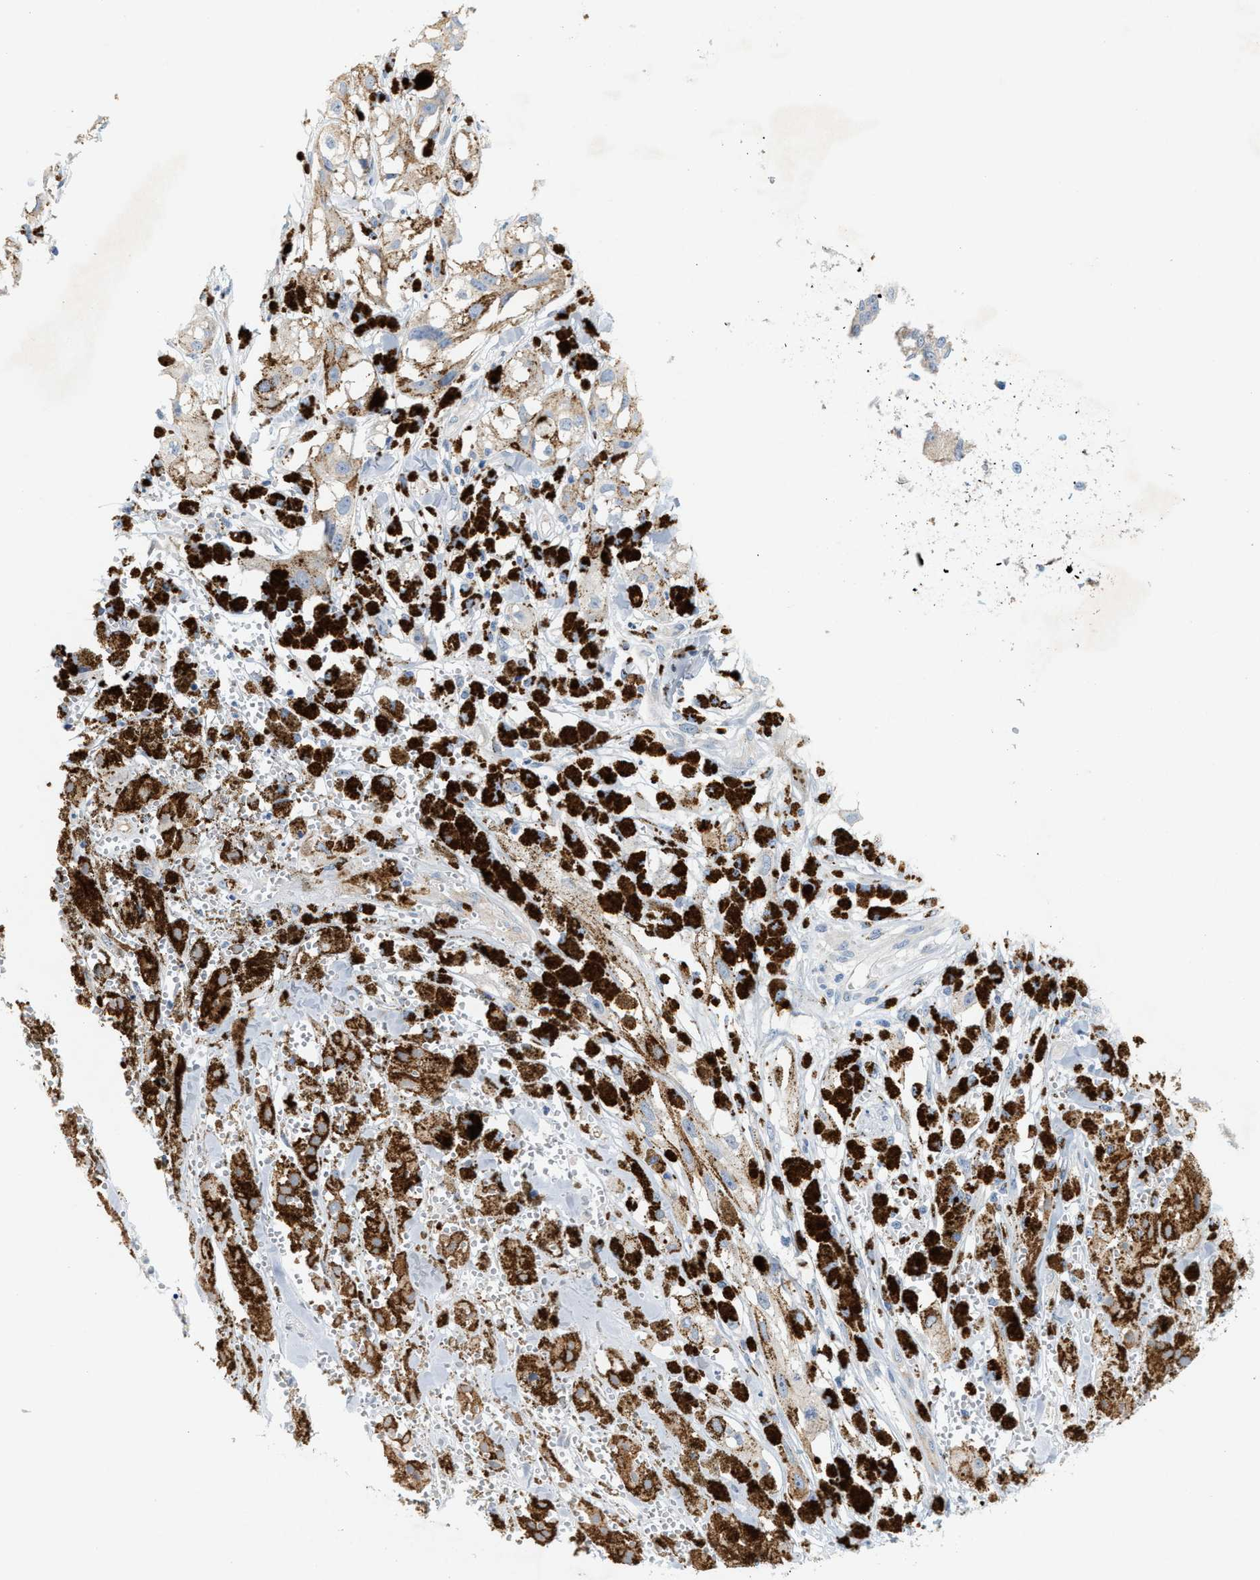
{"staining": {"intensity": "negative", "quantity": "none", "location": "none"}, "tissue": "melanoma", "cell_type": "Tumor cells", "image_type": "cancer", "snomed": [{"axis": "morphology", "description": "Malignant melanoma, NOS"}, {"axis": "topography", "description": "Skin"}], "caption": "A high-resolution image shows IHC staining of malignant melanoma, which exhibits no significant expression in tumor cells.", "gene": "UBAP2", "patient": {"sex": "male", "age": 88}}